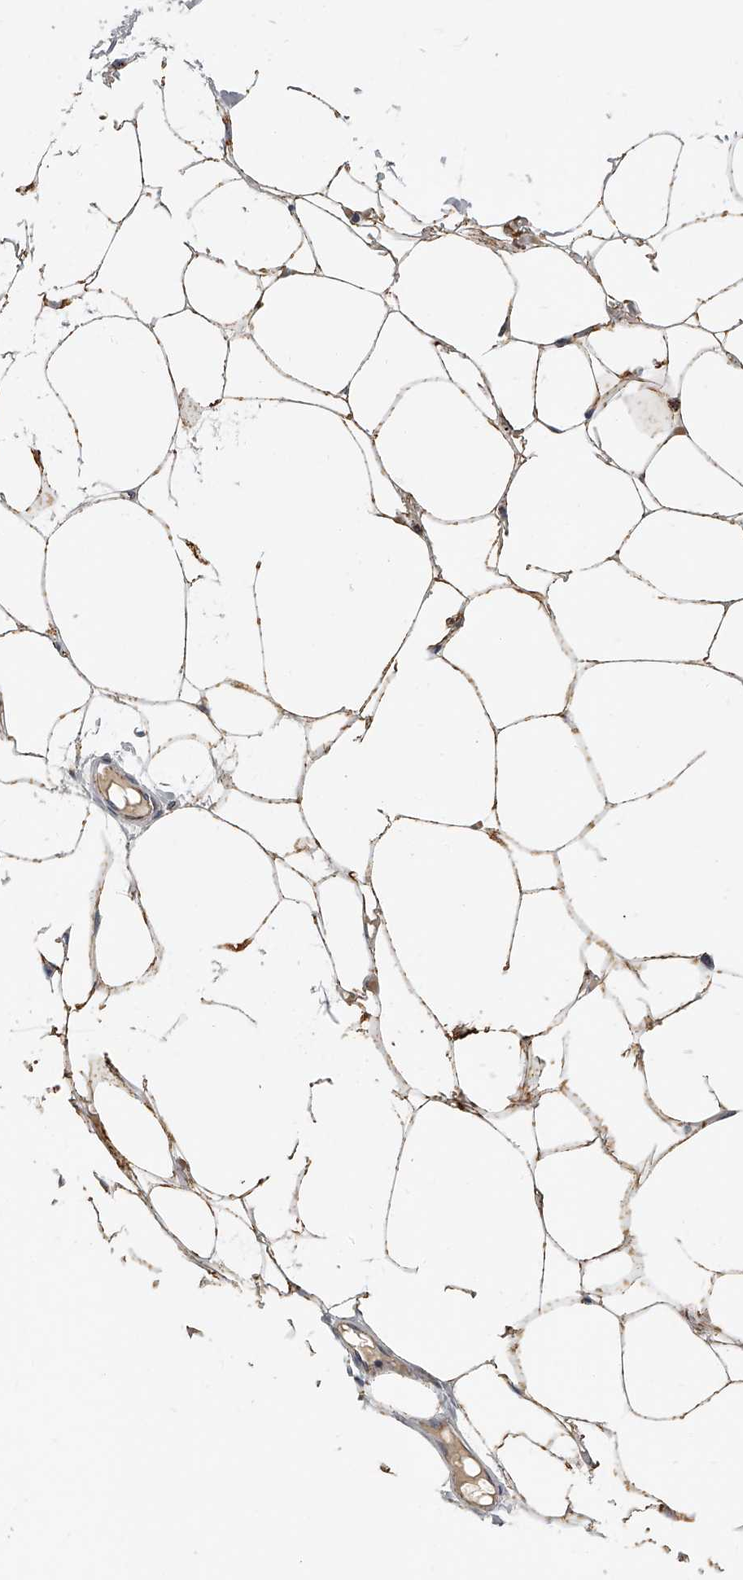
{"staining": {"intensity": "moderate", "quantity": ">75%", "location": "cytoplasmic/membranous"}, "tissue": "adipose tissue", "cell_type": "Adipocytes", "image_type": "normal", "snomed": [{"axis": "morphology", "description": "Normal tissue, NOS"}, {"axis": "topography", "description": "Breast"}], "caption": "Immunohistochemical staining of unremarkable adipose tissue demonstrates moderate cytoplasmic/membranous protein positivity in about >75% of adipocytes.", "gene": "KLHL7", "patient": {"sex": "female", "age": 23}}